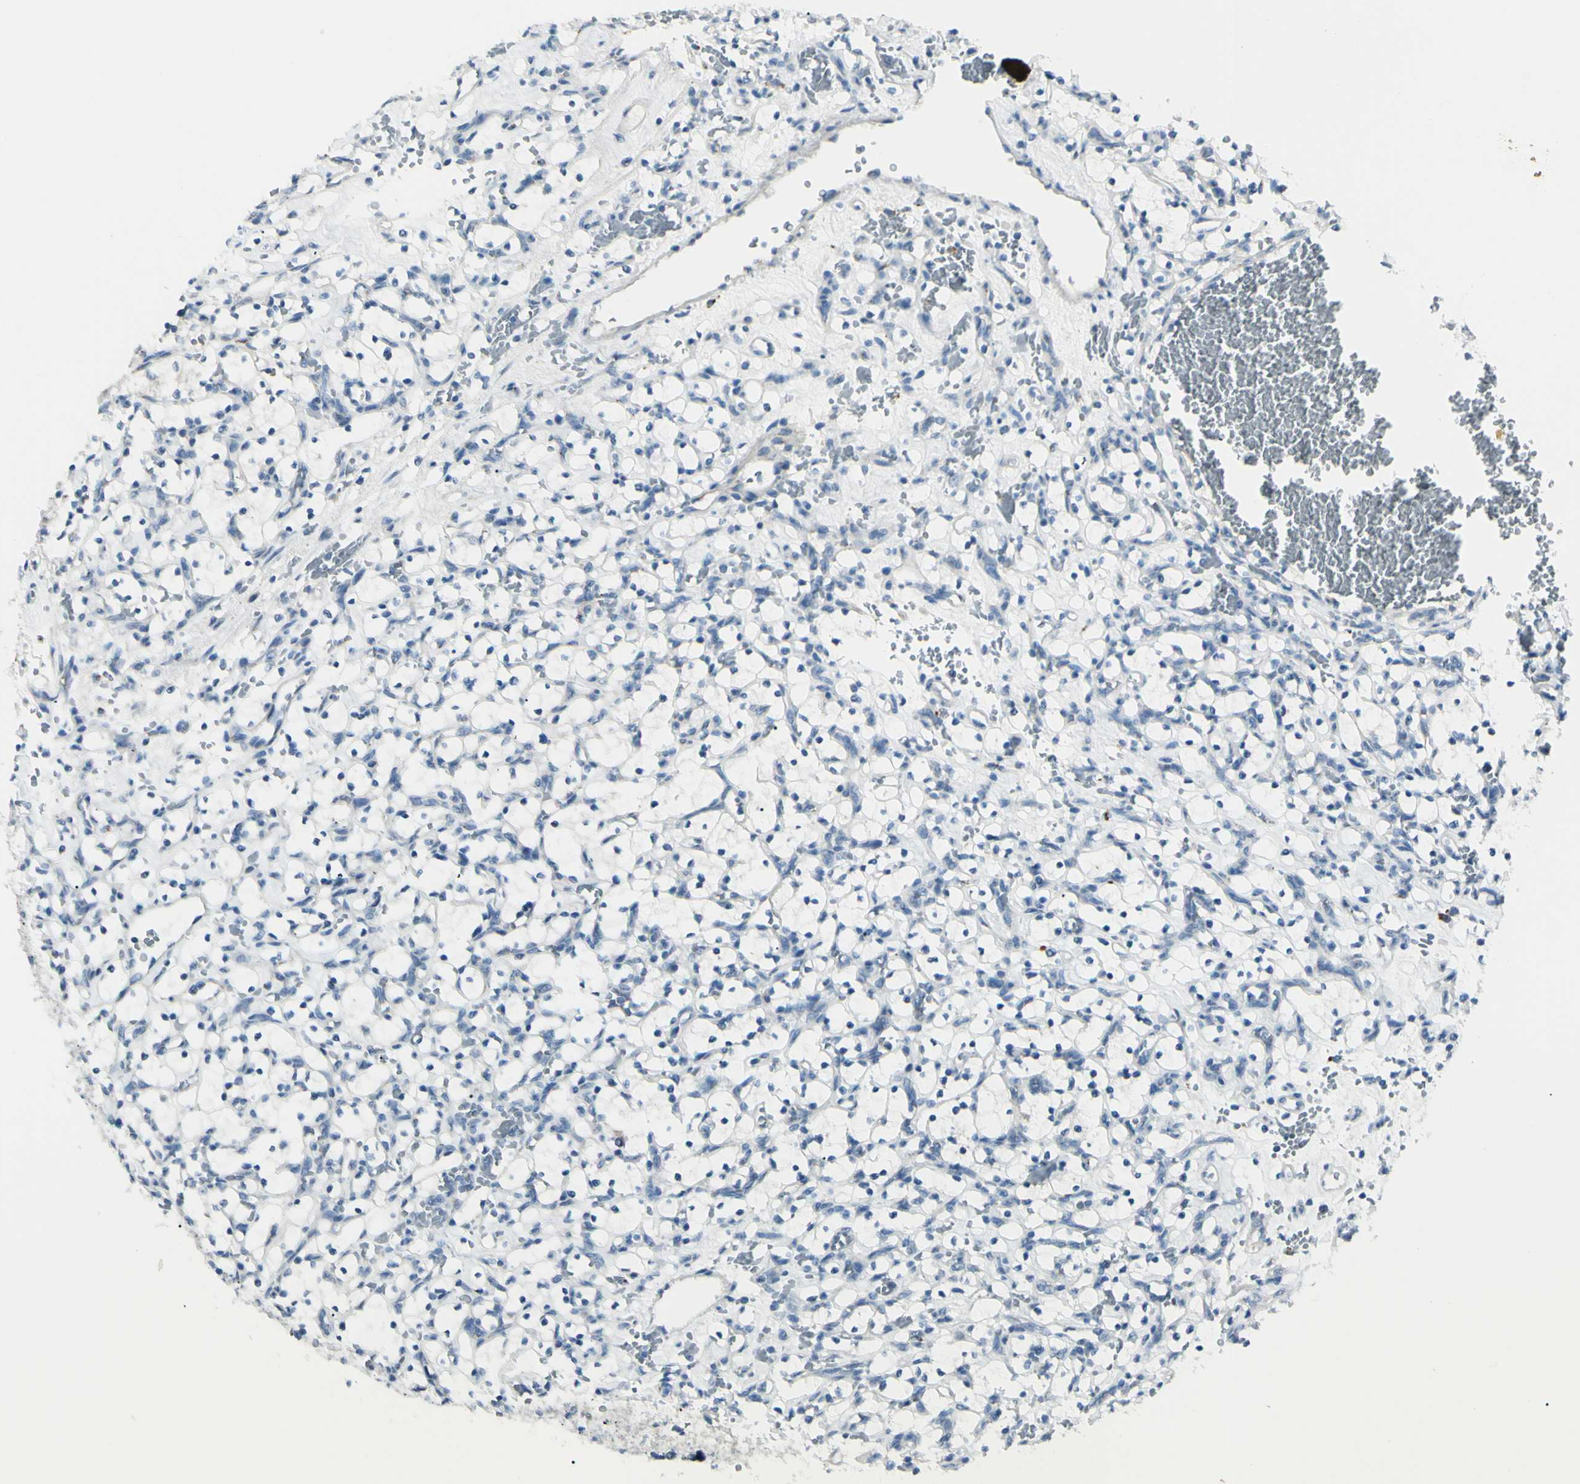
{"staining": {"intensity": "negative", "quantity": "none", "location": "none"}, "tissue": "renal cancer", "cell_type": "Tumor cells", "image_type": "cancer", "snomed": [{"axis": "morphology", "description": "Adenocarcinoma, NOS"}, {"axis": "topography", "description": "Kidney"}], "caption": "This is an immunohistochemistry (IHC) histopathology image of human renal adenocarcinoma. There is no positivity in tumor cells.", "gene": "B4GALT1", "patient": {"sex": "female", "age": 69}}